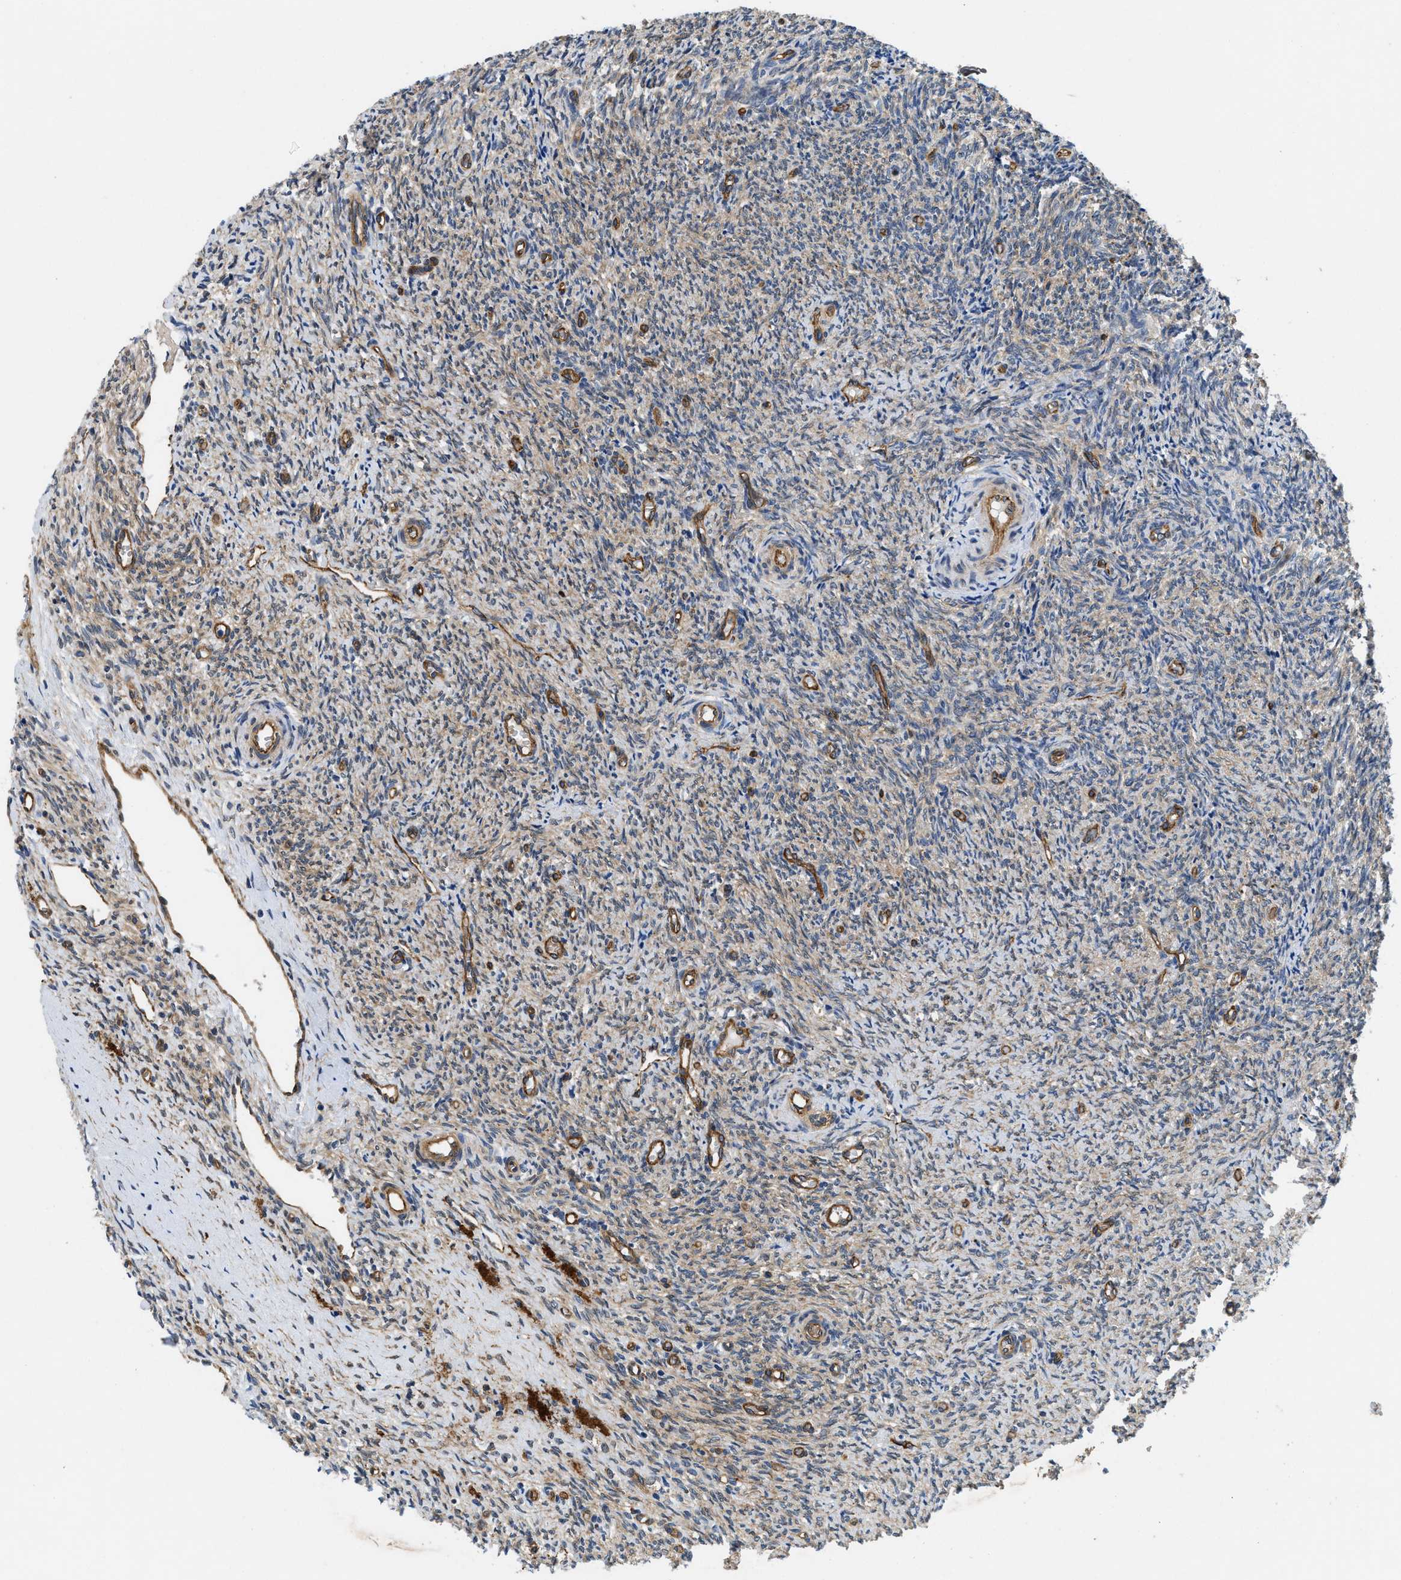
{"staining": {"intensity": "moderate", "quantity": ">75%", "location": "cytoplasmic/membranous"}, "tissue": "ovary", "cell_type": "Follicle cells", "image_type": "normal", "snomed": [{"axis": "morphology", "description": "Normal tissue, NOS"}, {"axis": "topography", "description": "Ovary"}], "caption": "Brown immunohistochemical staining in benign human ovary shows moderate cytoplasmic/membranous staining in about >75% of follicle cells.", "gene": "RAPH1", "patient": {"sex": "female", "age": 41}}